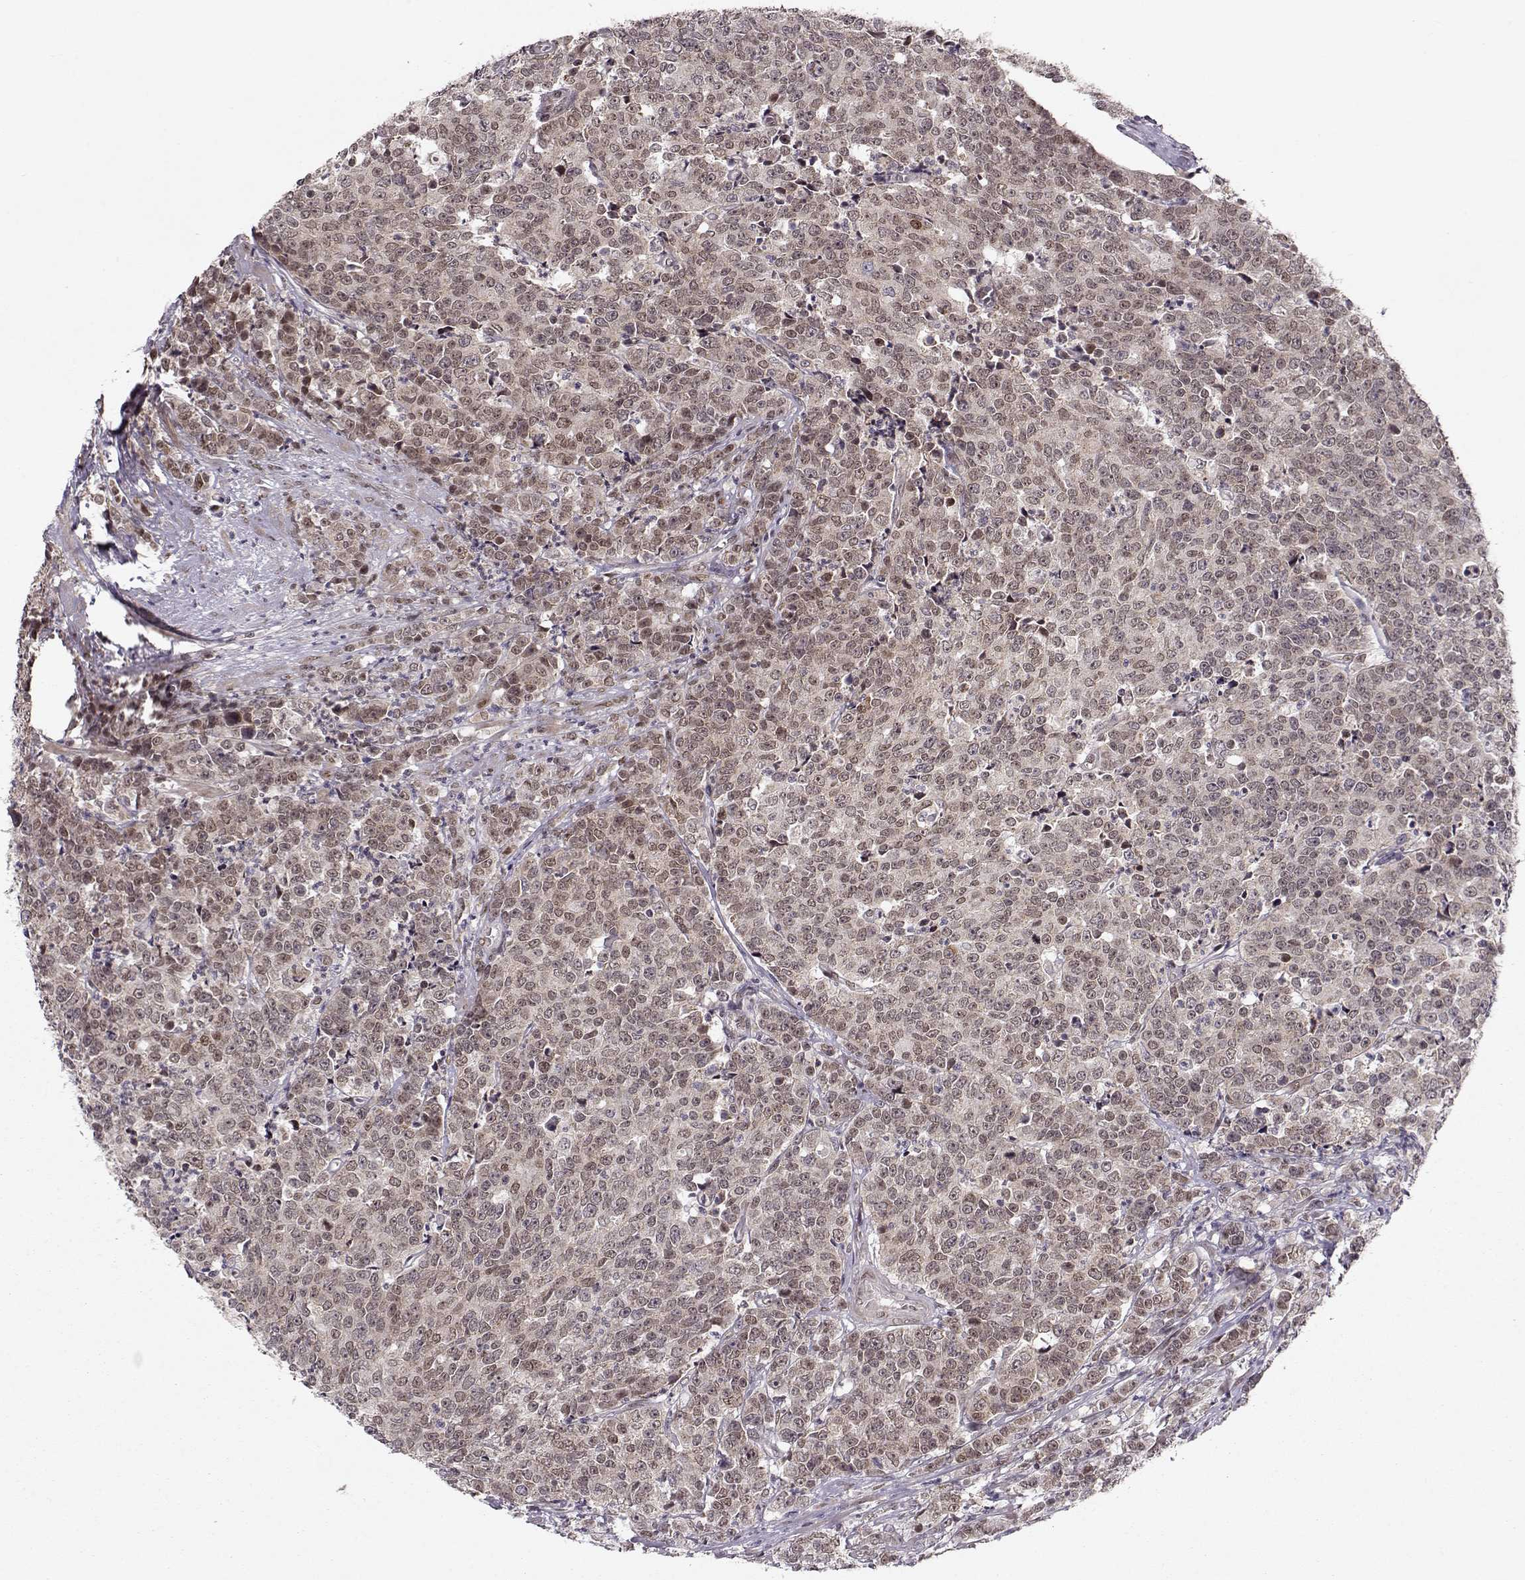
{"staining": {"intensity": "weak", "quantity": "25%-75%", "location": "cytoplasmic/membranous"}, "tissue": "prostate cancer", "cell_type": "Tumor cells", "image_type": "cancer", "snomed": [{"axis": "morphology", "description": "Adenocarcinoma, NOS"}, {"axis": "topography", "description": "Prostate"}], "caption": "Prostate cancer (adenocarcinoma) stained with a brown dye displays weak cytoplasmic/membranous positive expression in approximately 25%-75% of tumor cells.", "gene": "RAI1", "patient": {"sex": "male", "age": 67}}